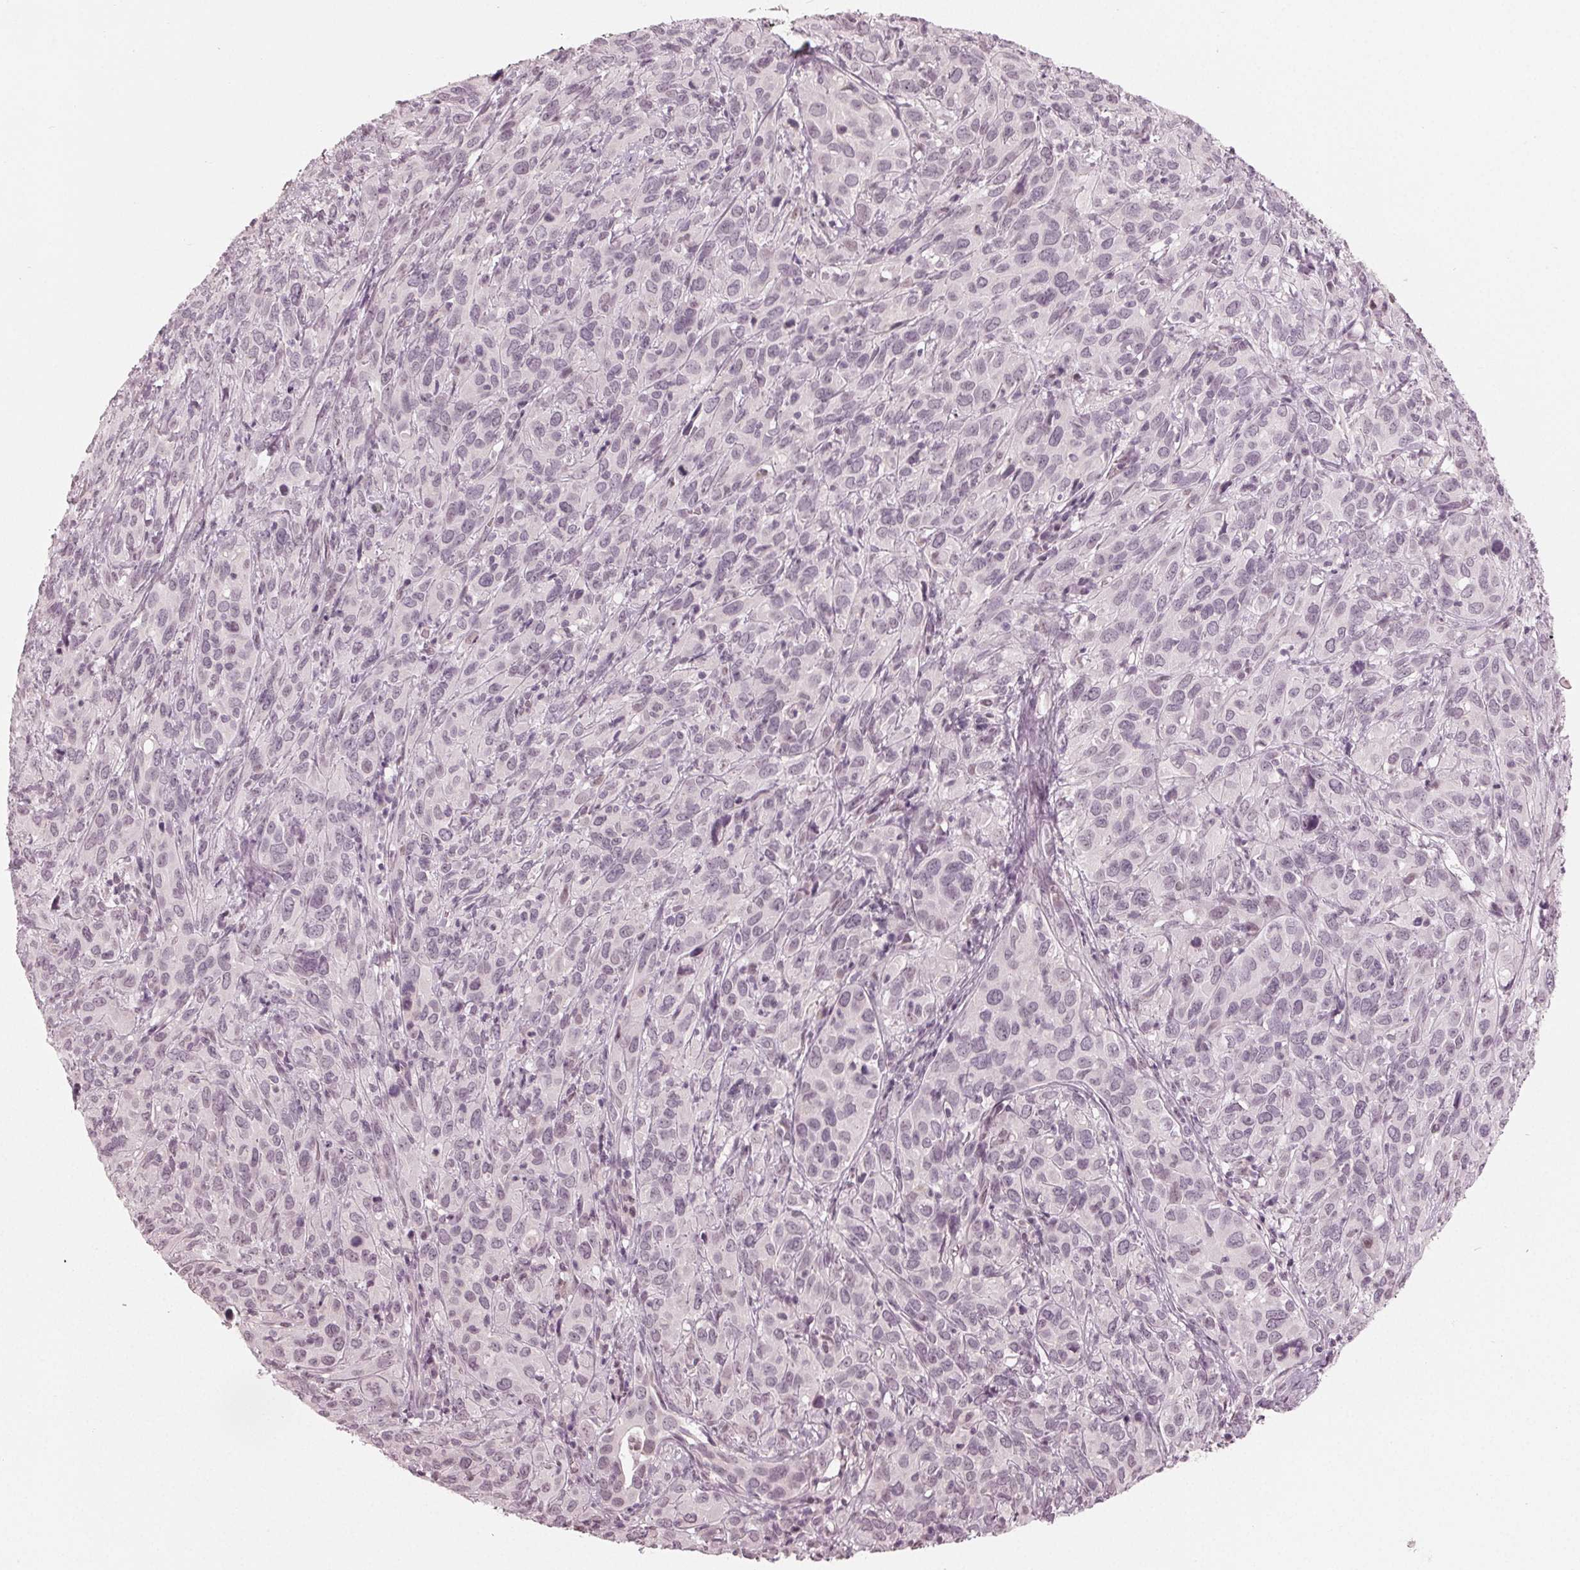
{"staining": {"intensity": "negative", "quantity": "none", "location": "none"}, "tissue": "cervical cancer", "cell_type": "Tumor cells", "image_type": "cancer", "snomed": [{"axis": "morphology", "description": "Squamous cell carcinoma, NOS"}, {"axis": "topography", "description": "Cervix"}], "caption": "Image shows no protein expression in tumor cells of cervical squamous cell carcinoma tissue.", "gene": "ADPRHL1", "patient": {"sex": "female", "age": 51}}